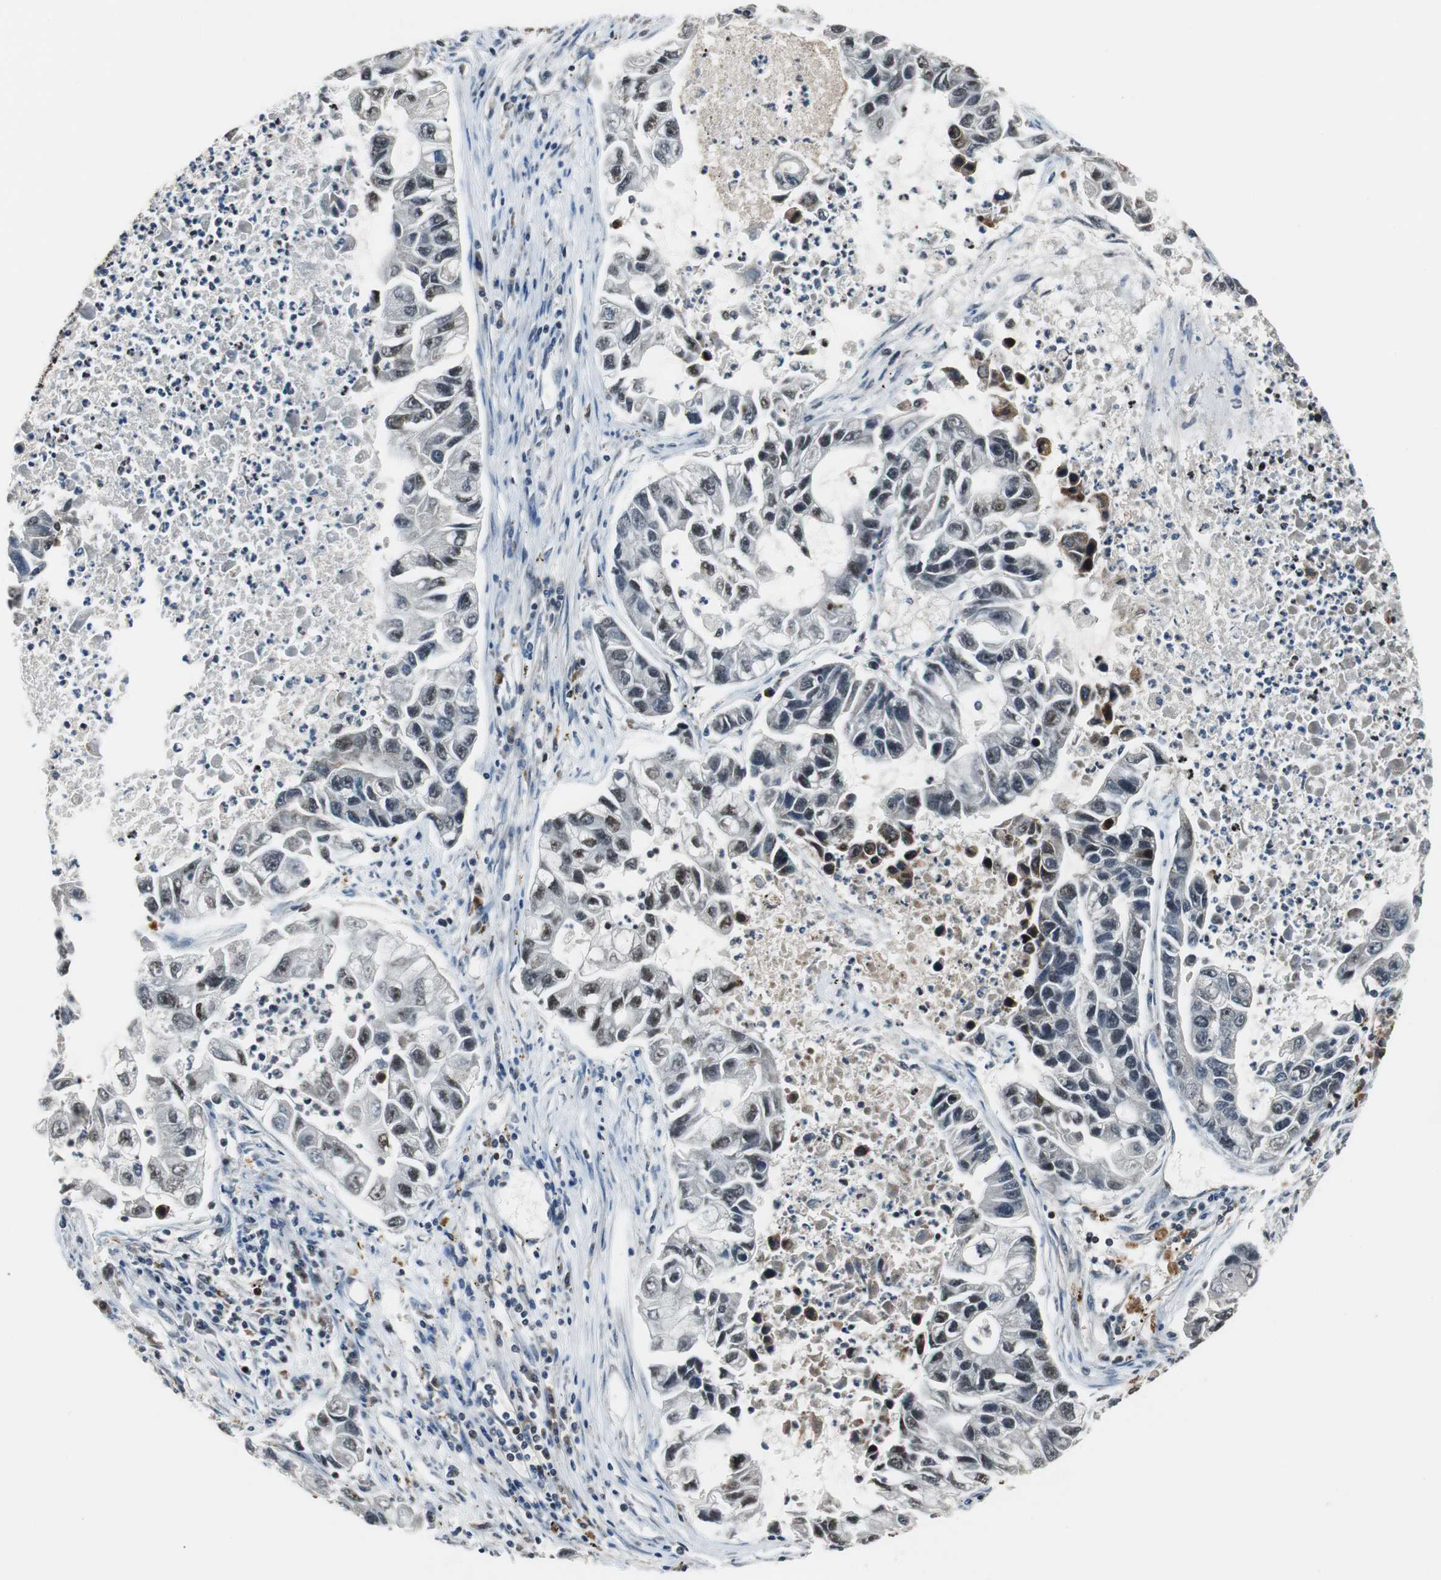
{"staining": {"intensity": "weak", "quantity": "<25%", "location": "cytoplasmic/membranous"}, "tissue": "lung cancer", "cell_type": "Tumor cells", "image_type": "cancer", "snomed": [{"axis": "morphology", "description": "Adenocarcinoma, NOS"}, {"axis": "topography", "description": "Lung"}], "caption": "An immunohistochemistry image of adenocarcinoma (lung) is shown. There is no staining in tumor cells of adenocarcinoma (lung).", "gene": "HDAC1", "patient": {"sex": "female", "age": 51}}